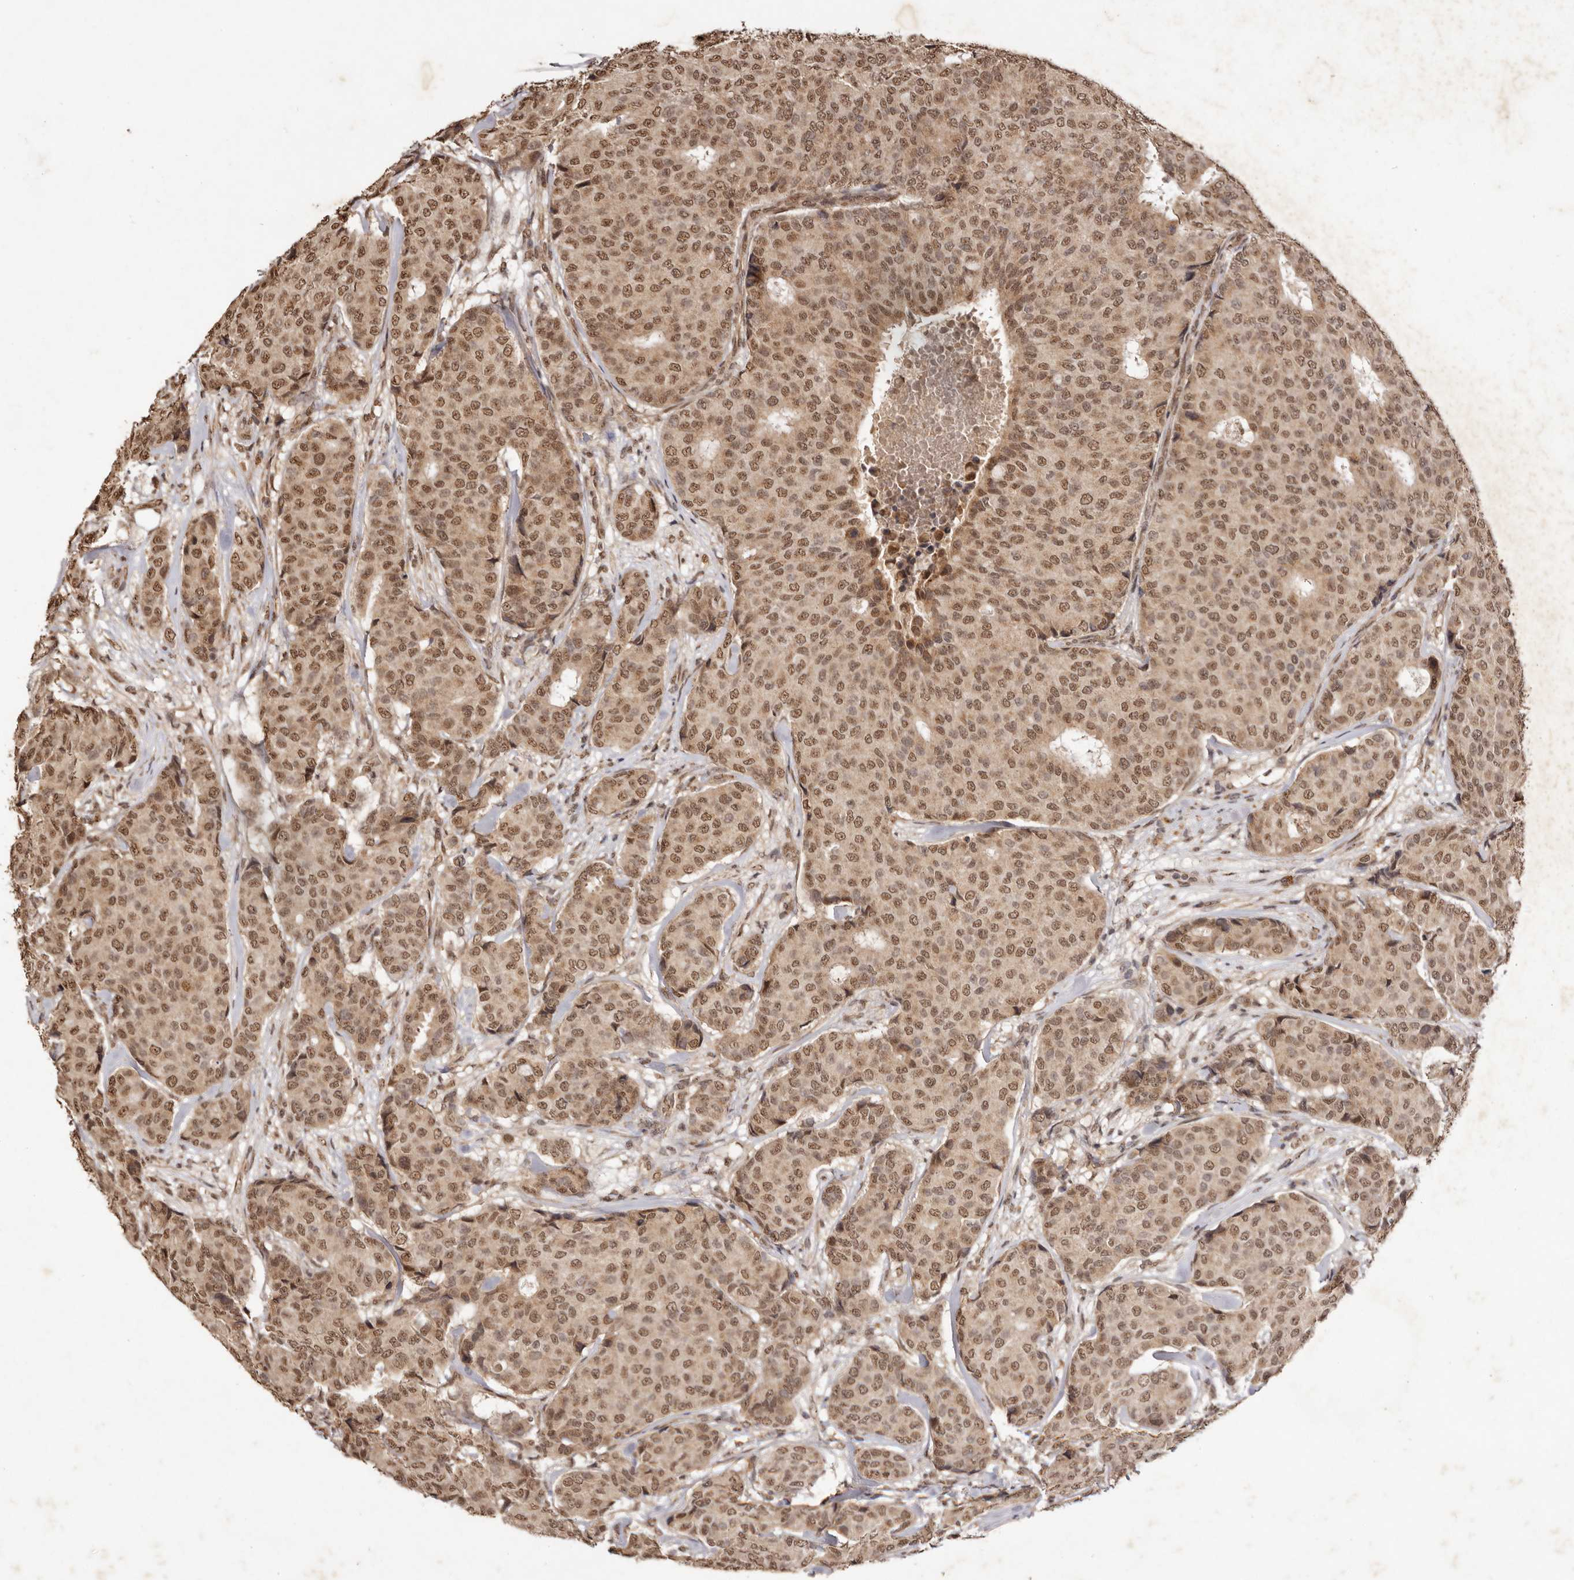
{"staining": {"intensity": "moderate", "quantity": ">75%", "location": "cytoplasmic/membranous,nuclear"}, "tissue": "breast cancer", "cell_type": "Tumor cells", "image_type": "cancer", "snomed": [{"axis": "morphology", "description": "Duct carcinoma"}, {"axis": "topography", "description": "Breast"}], "caption": "A high-resolution image shows immunohistochemistry staining of invasive ductal carcinoma (breast), which demonstrates moderate cytoplasmic/membranous and nuclear expression in about >75% of tumor cells.", "gene": "NOTCH1", "patient": {"sex": "female", "age": 75}}